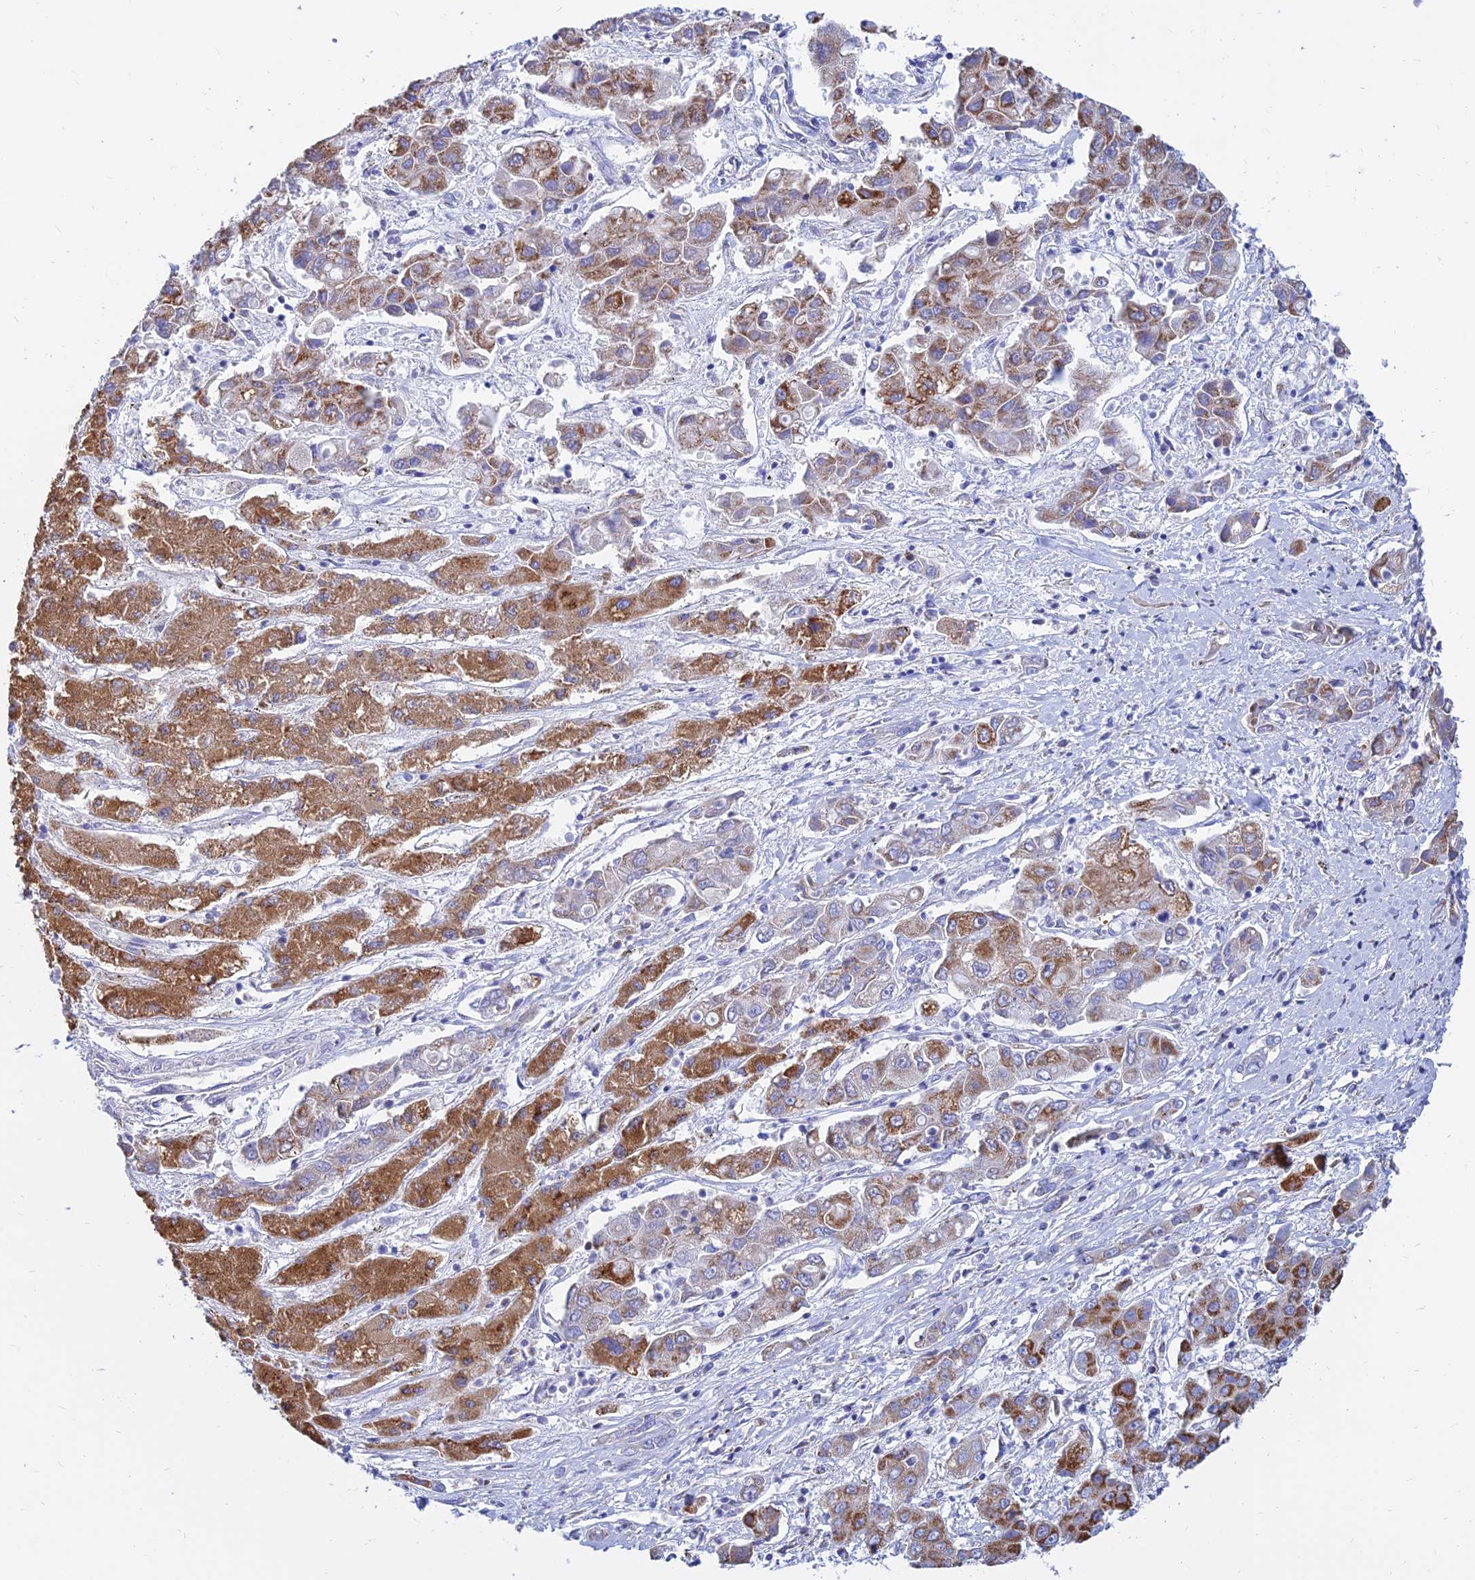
{"staining": {"intensity": "moderate", "quantity": ">75%", "location": "cytoplasmic/membranous"}, "tissue": "liver cancer", "cell_type": "Tumor cells", "image_type": "cancer", "snomed": [{"axis": "morphology", "description": "Cholangiocarcinoma"}, {"axis": "topography", "description": "Liver"}], "caption": "Approximately >75% of tumor cells in liver cholangiocarcinoma display moderate cytoplasmic/membranous protein staining as visualized by brown immunohistochemical staining.", "gene": "MGST1", "patient": {"sex": "male", "age": 67}}